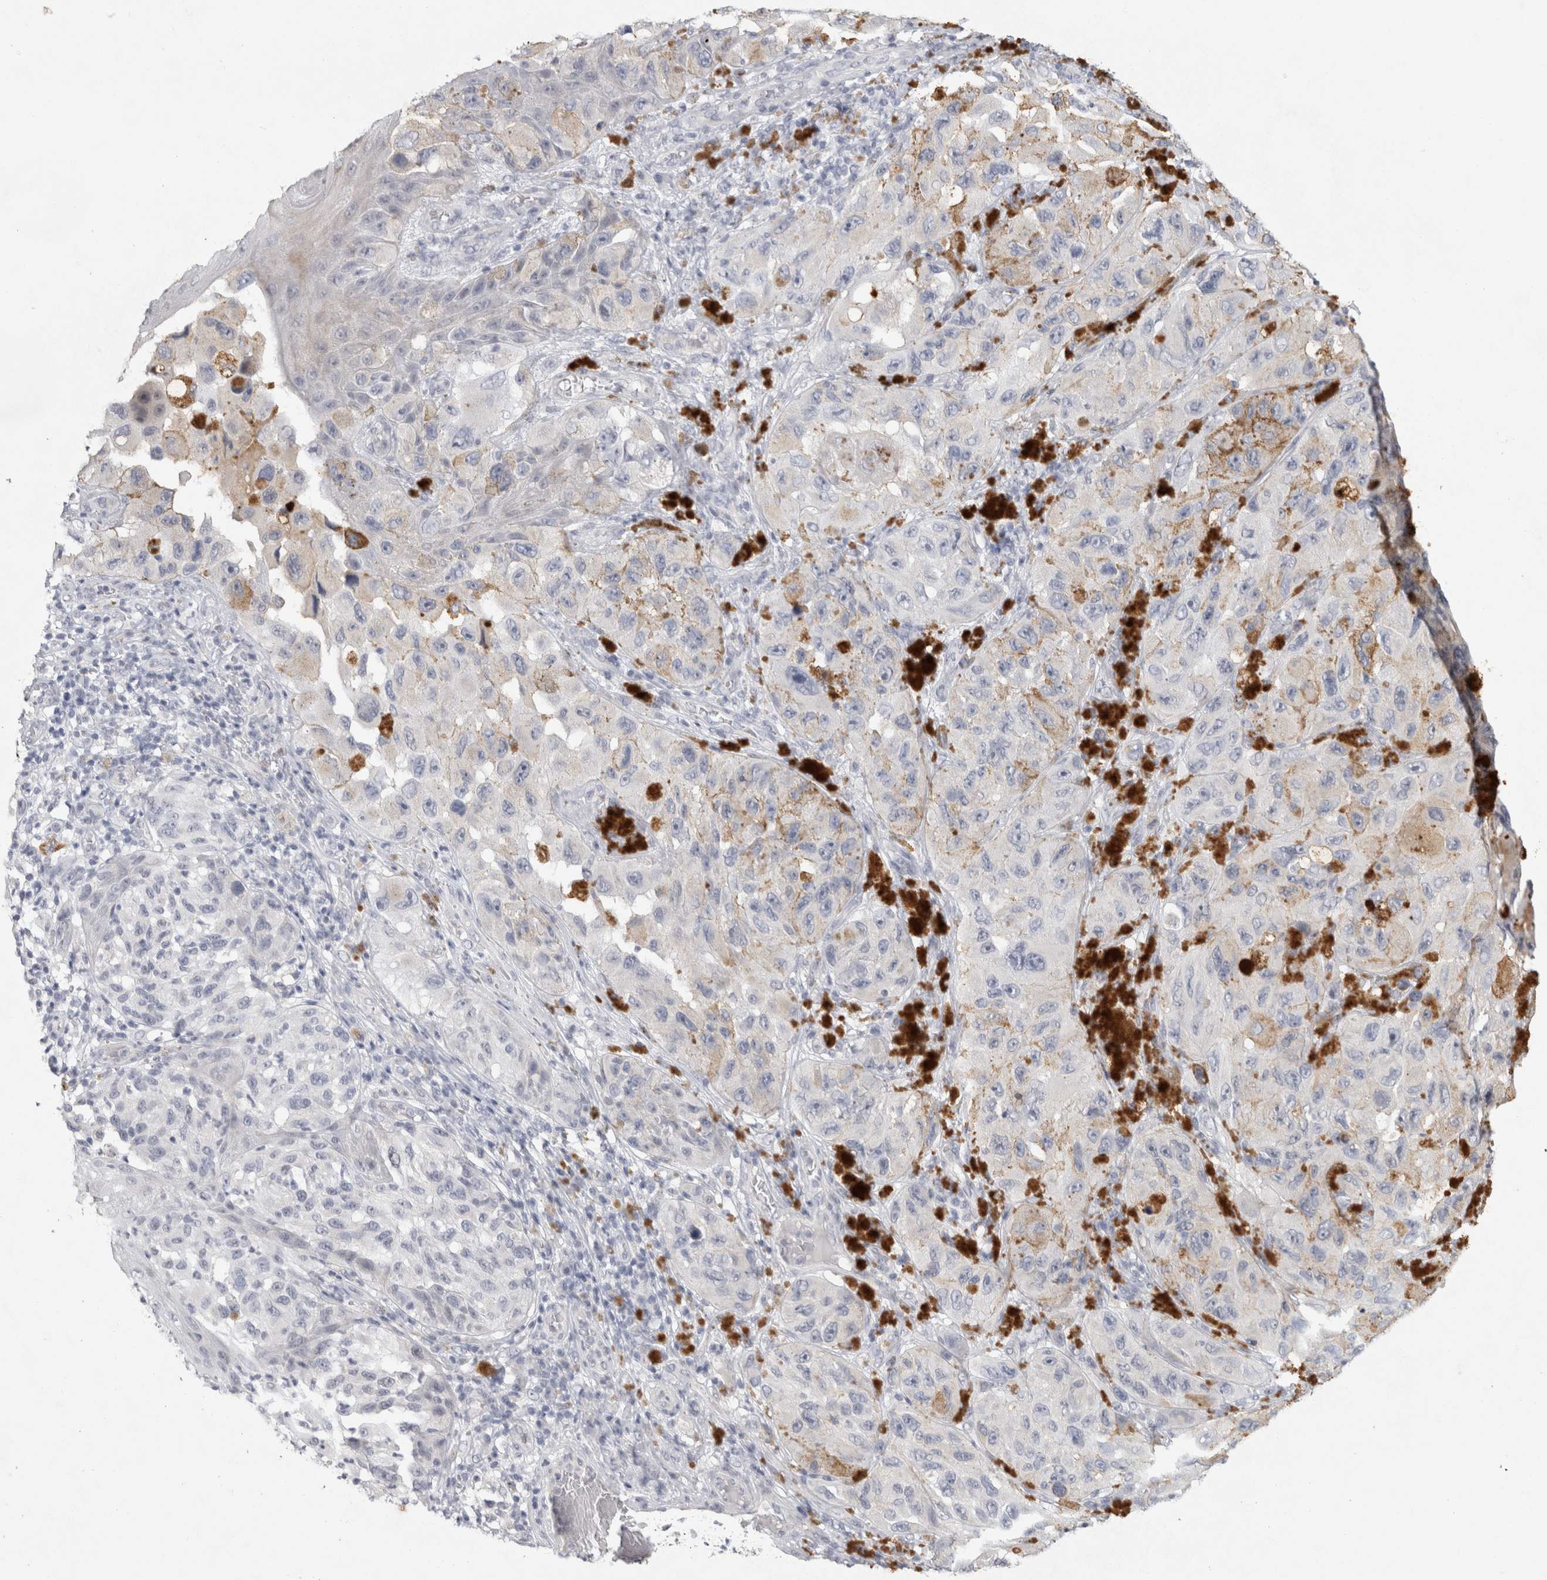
{"staining": {"intensity": "negative", "quantity": "none", "location": "none"}, "tissue": "melanoma", "cell_type": "Tumor cells", "image_type": "cancer", "snomed": [{"axis": "morphology", "description": "Malignant melanoma, NOS"}, {"axis": "topography", "description": "Skin"}], "caption": "The immunohistochemistry micrograph has no significant staining in tumor cells of malignant melanoma tissue.", "gene": "TONSL", "patient": {"sex": "female", "age": 73}}